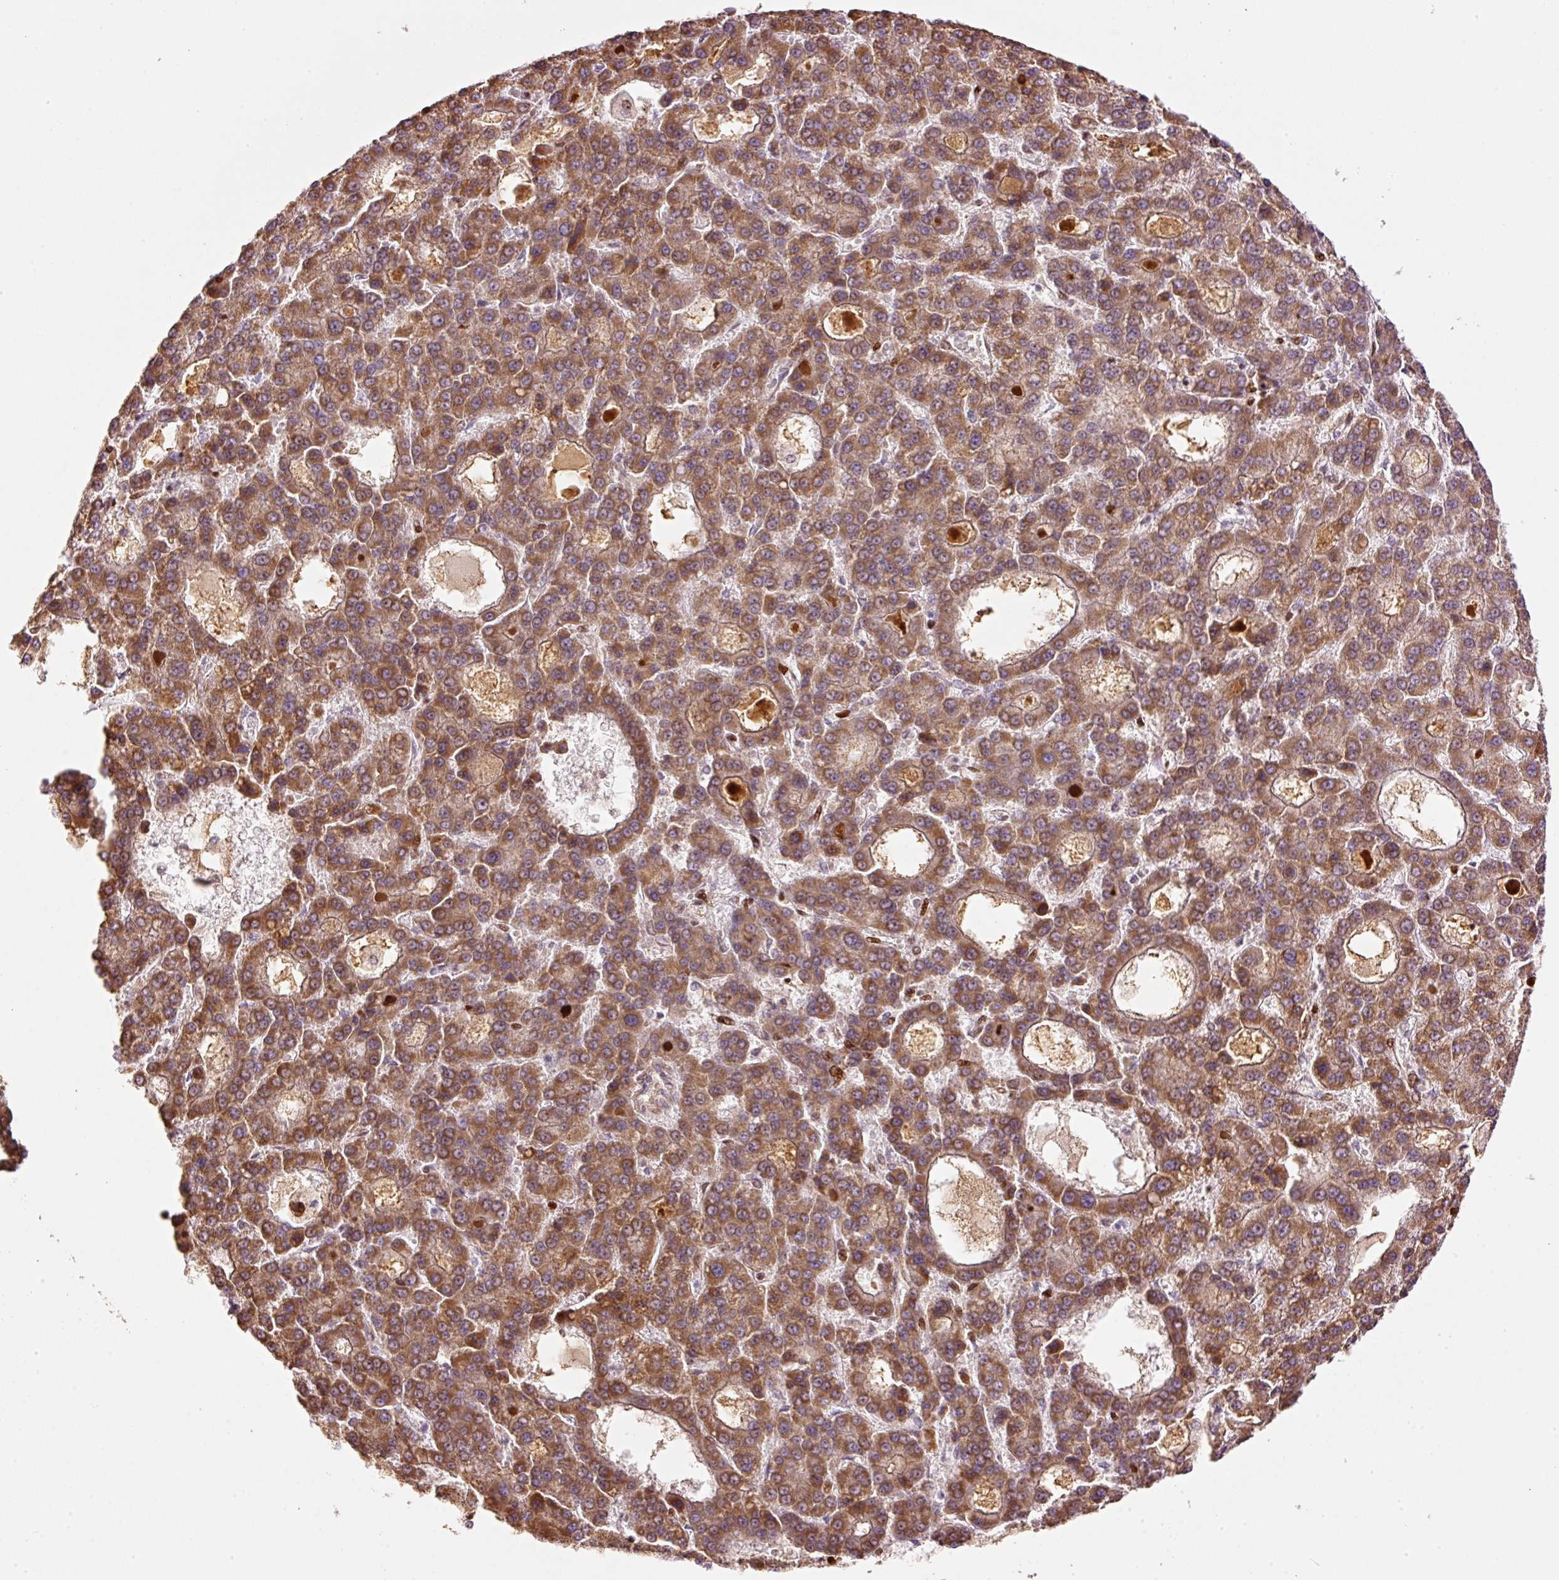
{"staining": {"intensity": "moderate", "quantity": ">75%", "location": "cytoplasmic/membranous"}, "tissue": "liver cancer", "cell_type": "Tumor cells", "image_type": "cancer", "snomed": [{"axis": "morphology", "description": "Carcinoma, Hepatocellular, NOS"}, {"axis": "topography", "description": "Liver"}], "caption": "Hepatocellular carcinoma (liver) was stained to show a protein in brown. There is medium levels of moderate cytoplasmic/membranous expression in about >75% of tumor cells. (IHC, brightfield microscopy, high magnification).", "gene": "TMEM8B", "patient": {"sex": "male", "age": 70}}